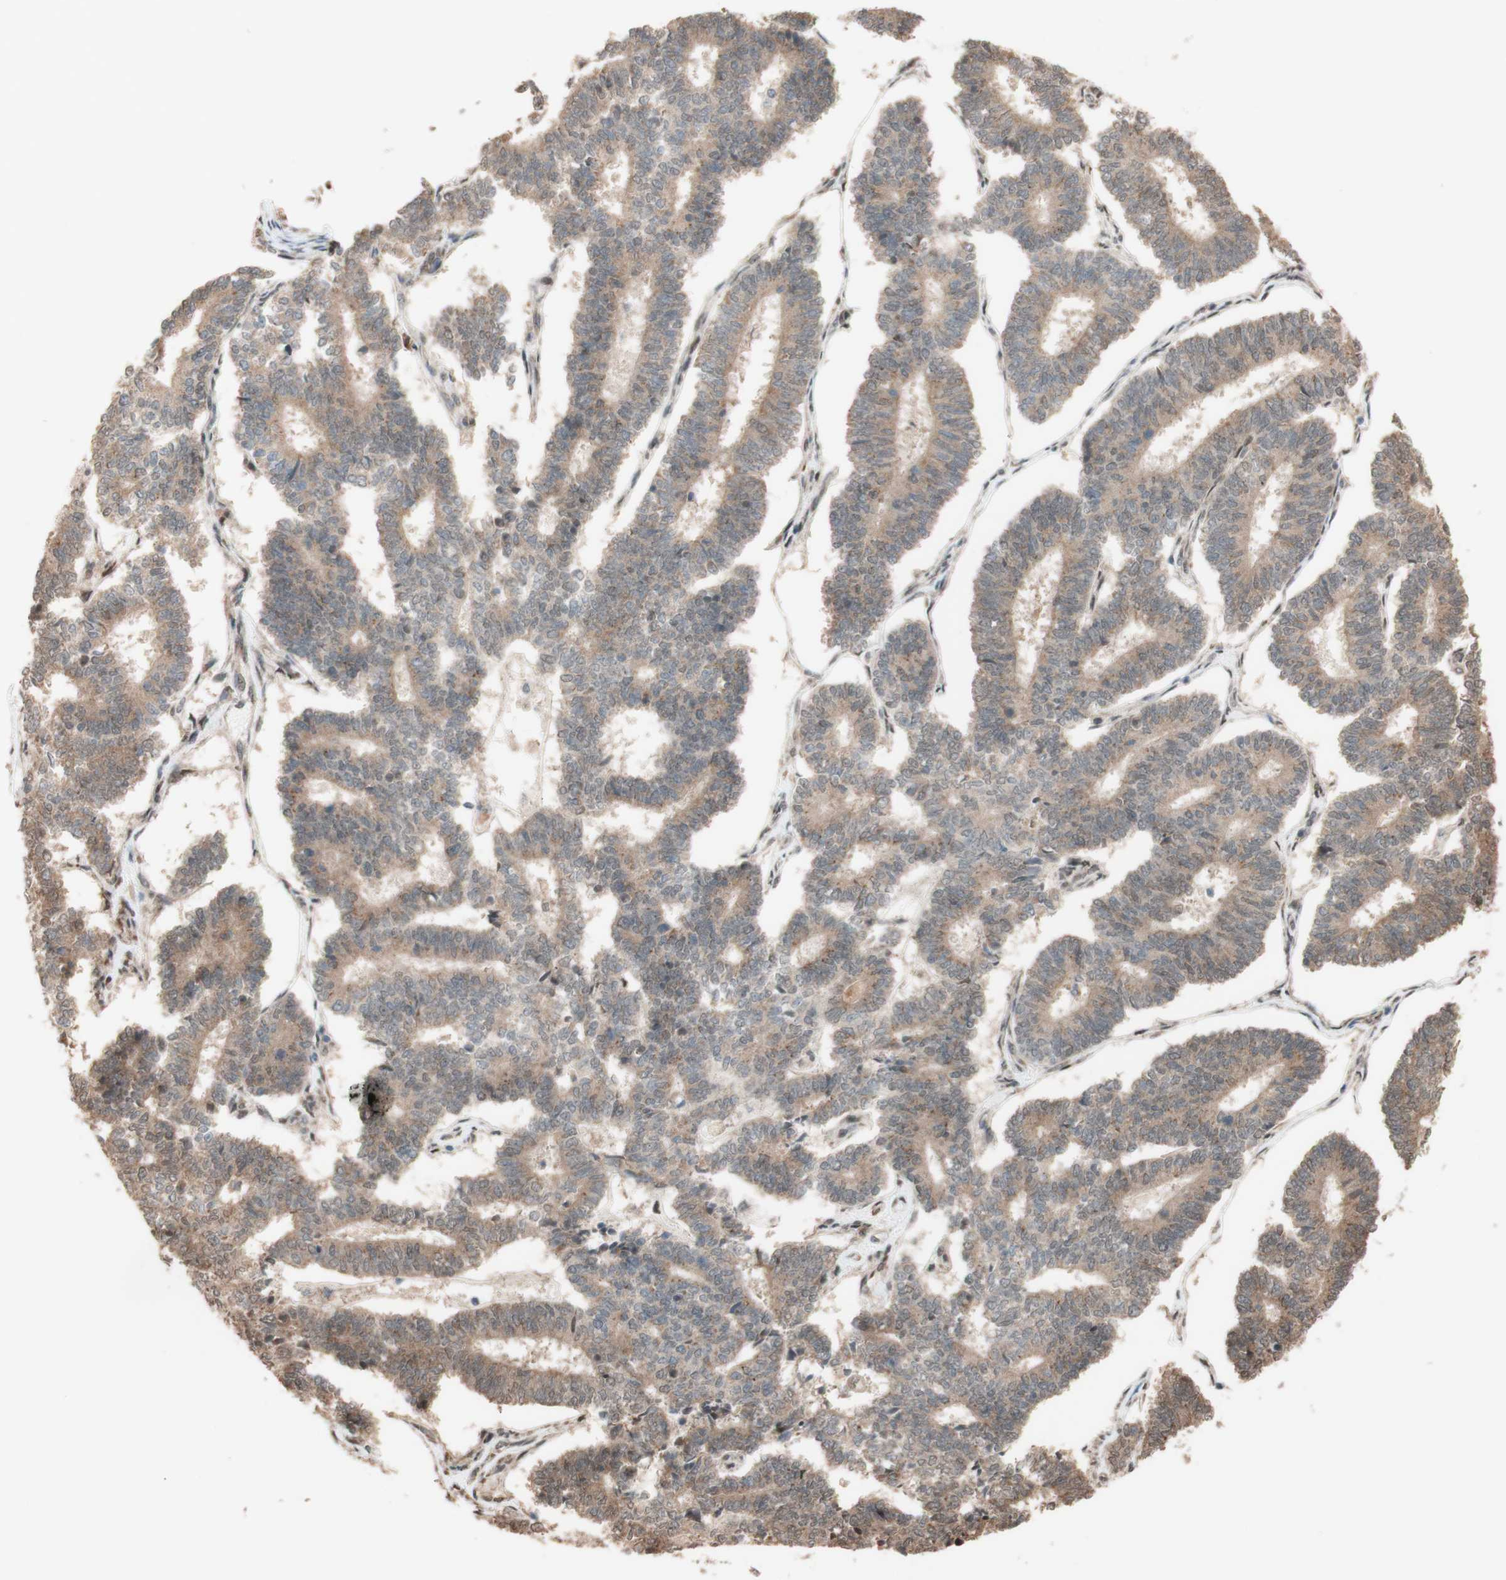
{"staining": {"intensity": "weak", "quantity": ">75%", "location": "cytoplasmic/membranous"}, "tissue": "endometrial cancer", "cell_type": "Tumor cells", "image_type": "cancer", "snomed": [{"axis": "morphology", "description": "Adenocarcinoma, NOS"}, {"axis": "topography", "description": "Endometrium"}], "caption": "A brown stain shows weak cytoplasmic/membranous positivity of a protein in endometrial adenocarcinoma tumor cells. (DAB (3,3'-diaminobenzidine) IHC with brightfield microscopy, high magnification).", "gene": "CCNC", "patient": {"sex": "female", "age": 70}}